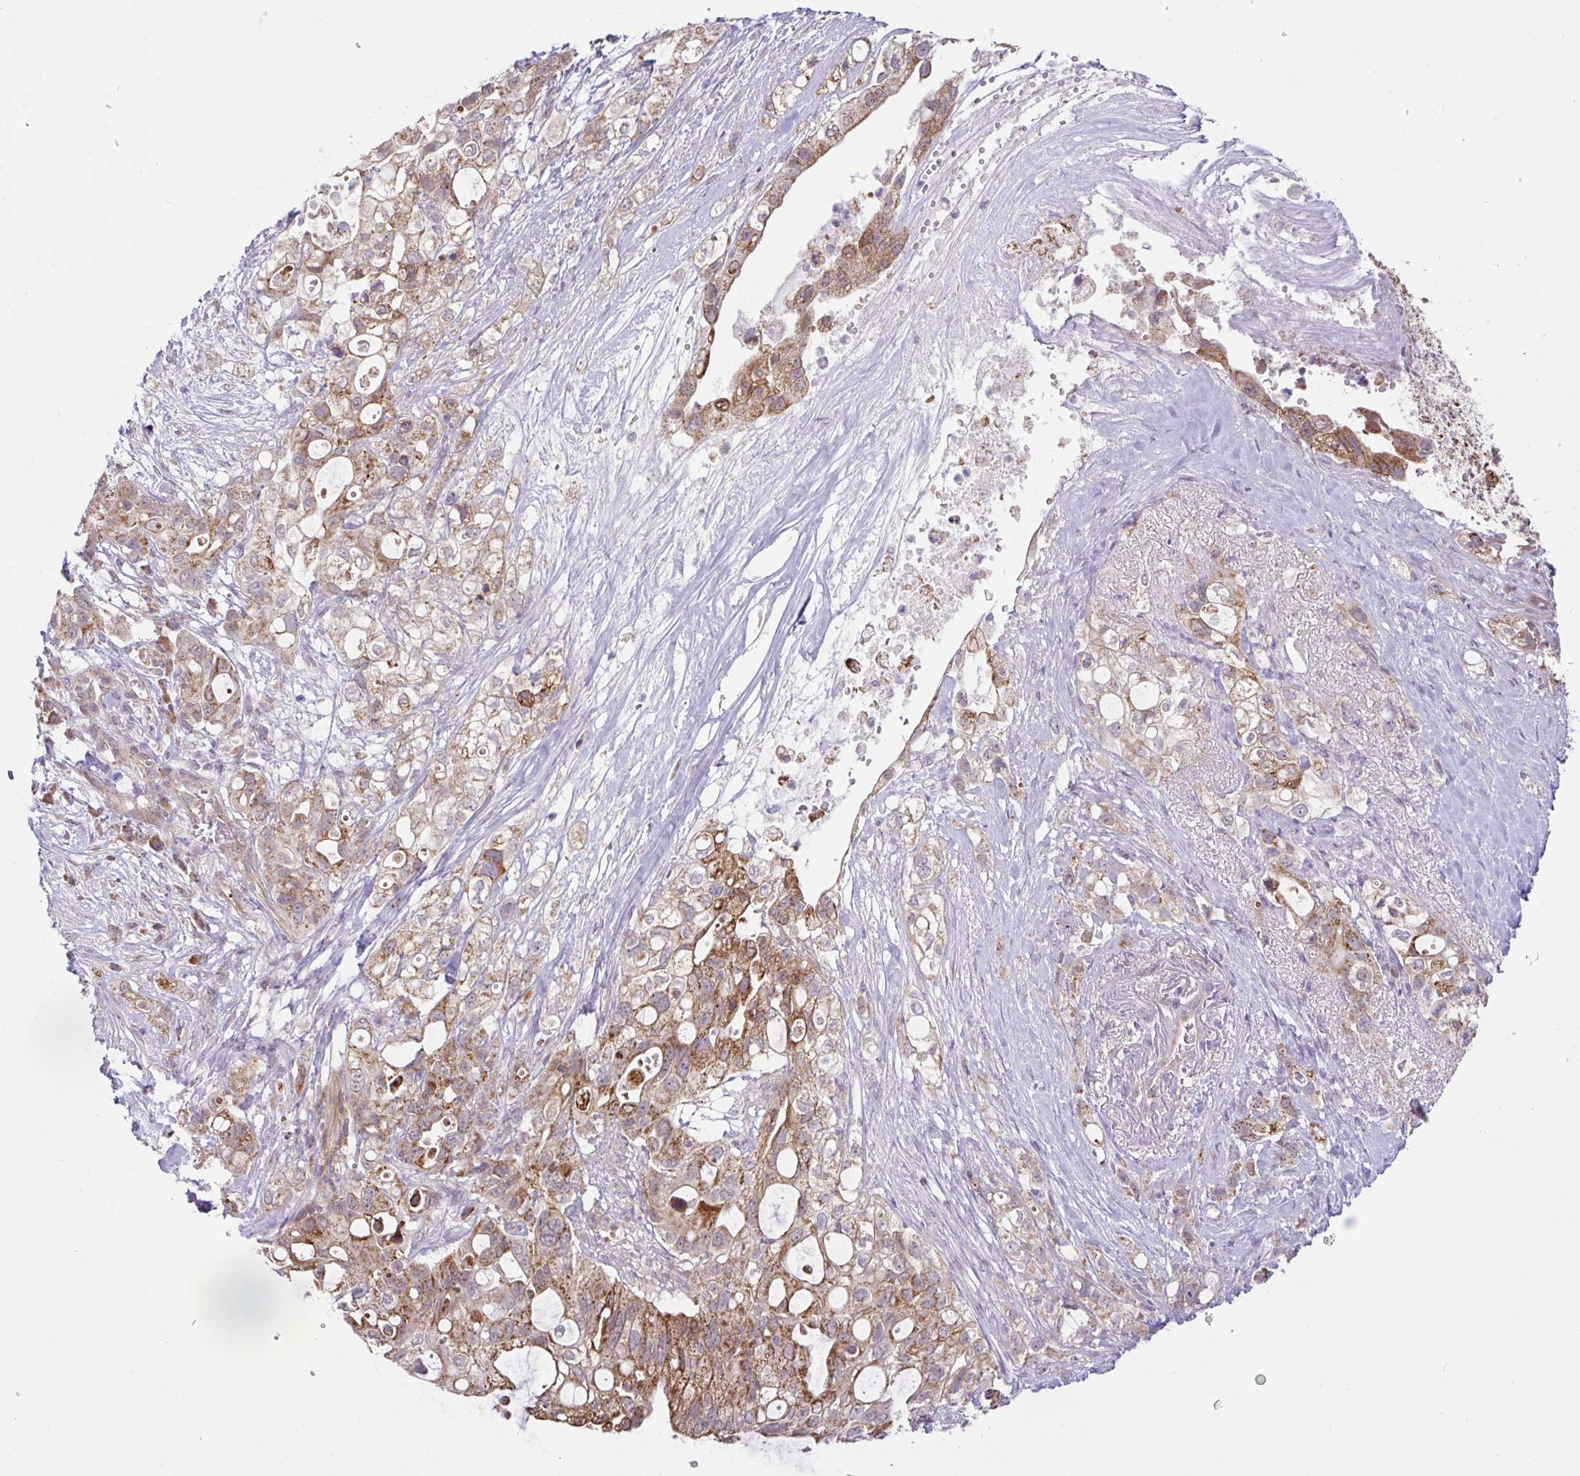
{"staining": {"intensity": "moderate", "quantity": ">75%", "location": "cytoplasmic/membranous"}, "tissue": "pancreatic cancer", "cell_type": "Tumor cells", "image_type": "cancer", "snomed": [{"axis": "morphology", "description": "Adenocarcinoma, NOS"}, {"axis": "topography", "description": "Pancreas"}], "caption": "There is medium levels of moderate cytoplasmic/membranous positivity in tumor cells of pancreatic adenocarcinoma, as demonstrated by immunohistochemical staining (brown color).", "gene": "DLEU7", "patient": {"sex": "female", "age": 72}}